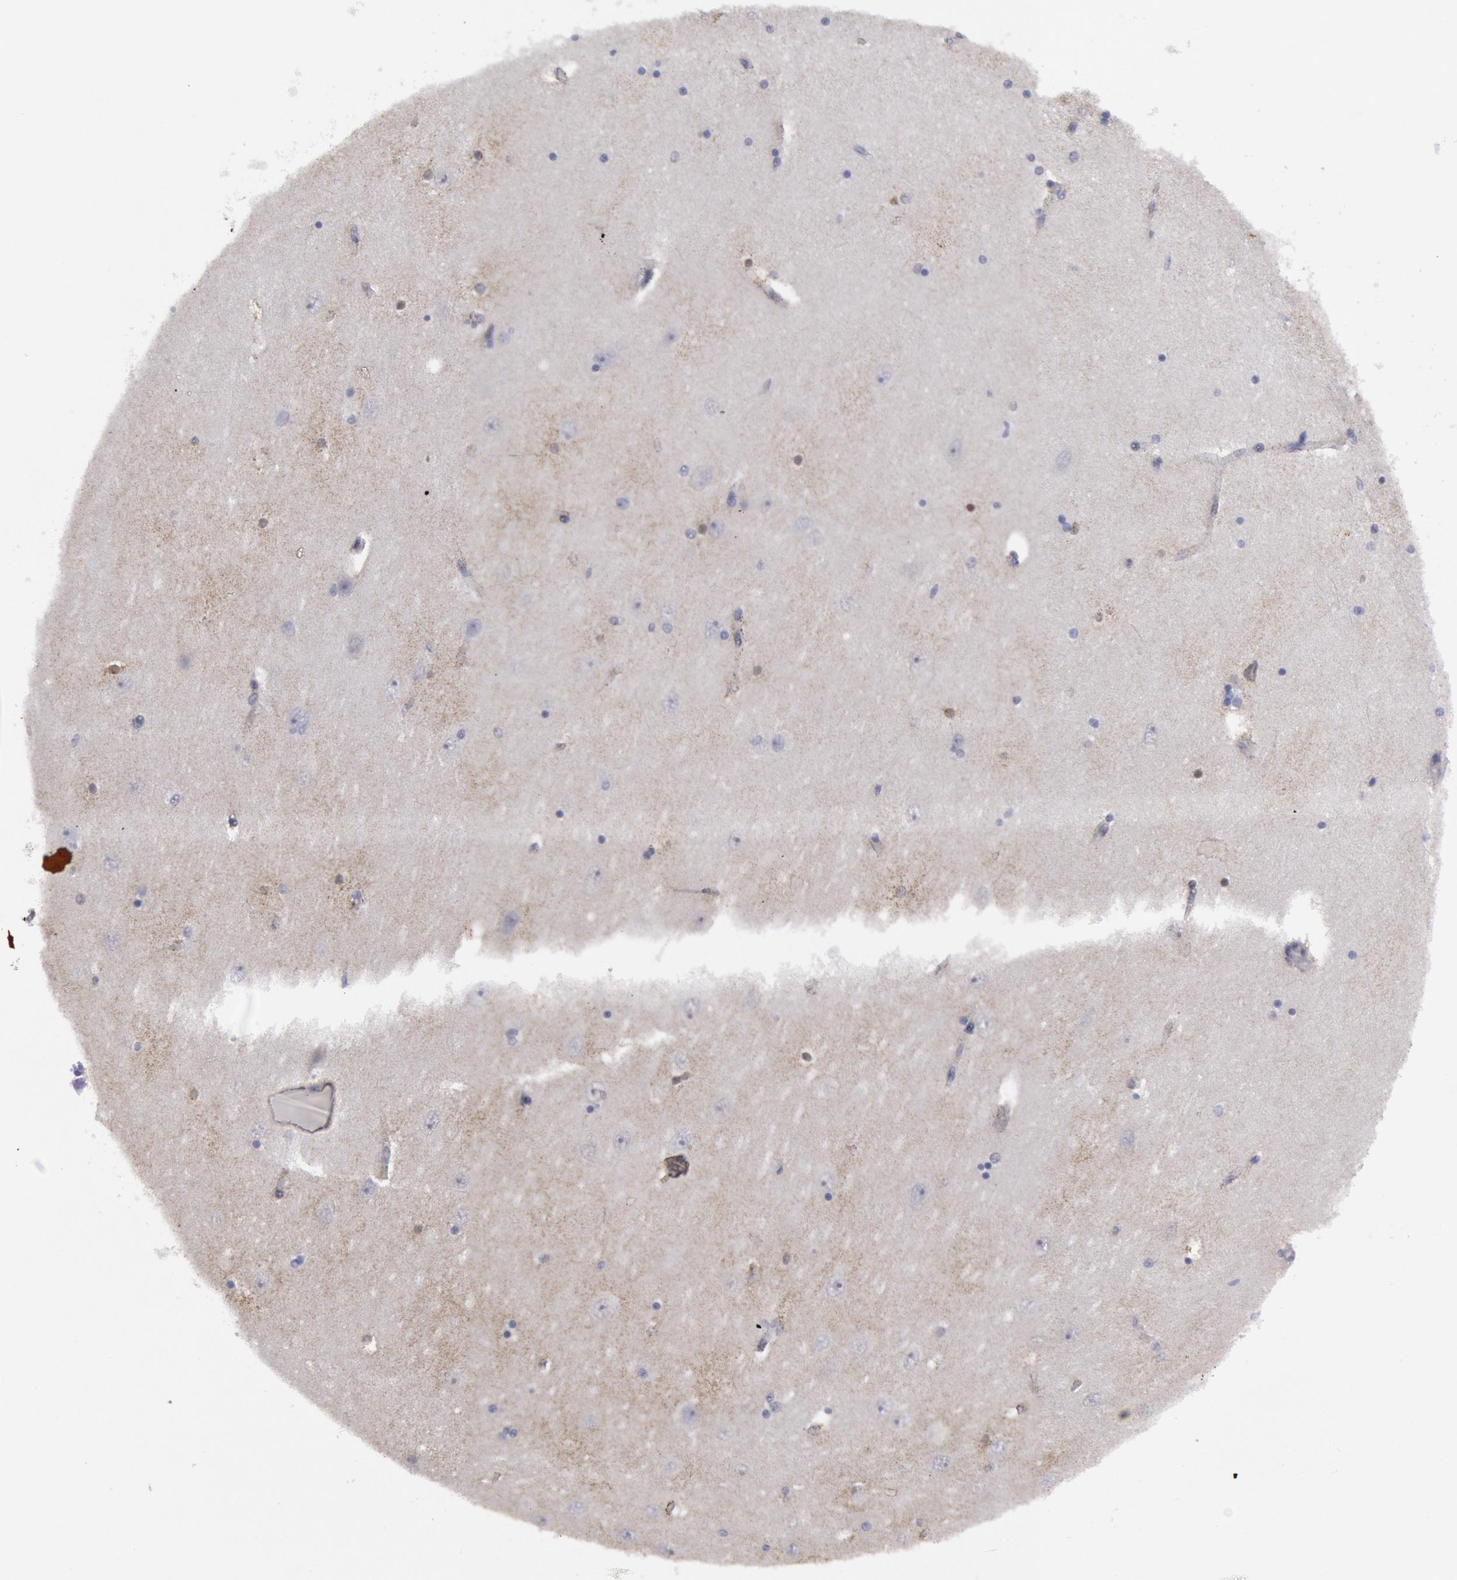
{"staining": {"intensity": "weak", "quantity": "<25%", "location": "cytoplasmic/membranous"}, "tissue": "hippocampus", "cell_type": "Glial cells", "image_type": "normal", "snomed": [{"axis": "morphology", "description": "Normal tissue, NOS"}, {"axis": "topography", "description": "Hippocampus"}], "caption": "An immunohistochemistry (IHC) histopathology image of unremarkable hippocampus is shown. There is no staining in glial cells of hippocampus. (DAB (3,3'-diaminobenzidine) IHC, high magnification).", "gene": "FHL1", "patient": {"sex": "female", "age": 54}}